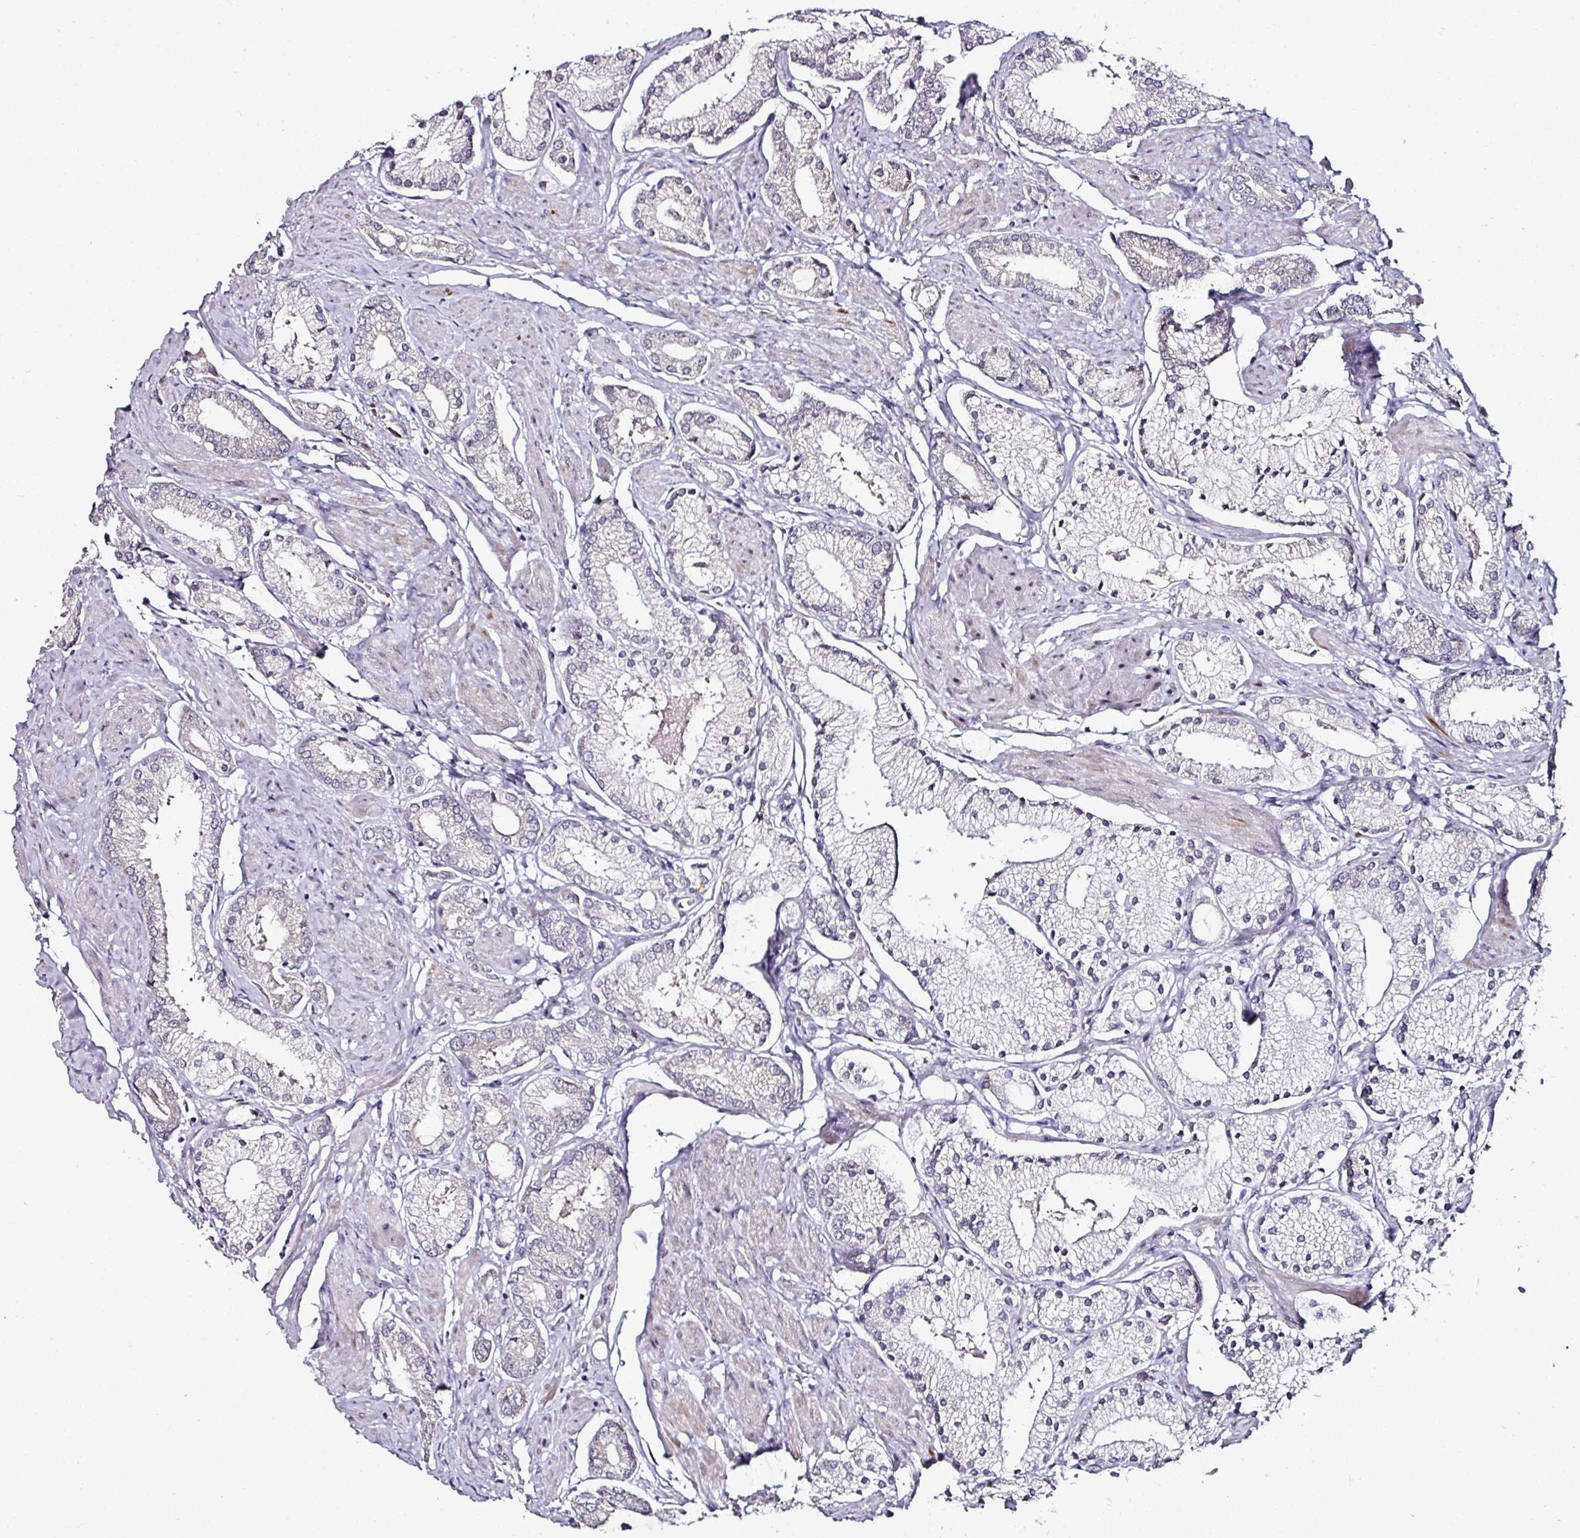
{"staining": {"intensity": "weak", "quantity": "<25%", "location": "cytoplasmic/membranous"}, "tissue": "prostate cancer", "cell_type": "Tumor cells", "image_type": "cancer", "snomed": [{"axis": "morphology", "description": "Adenocarcinoma, High grade"}, {"axis": "topography", "description": "Prostate and seminal vesicle, NOS"}], "caption": "Immunohistochemistry (IHC) of human prostate cancer demonstrates no expression in tumor cells.", "gene": "APOLD1", "patient": {"sex": "male", "age": 64}}